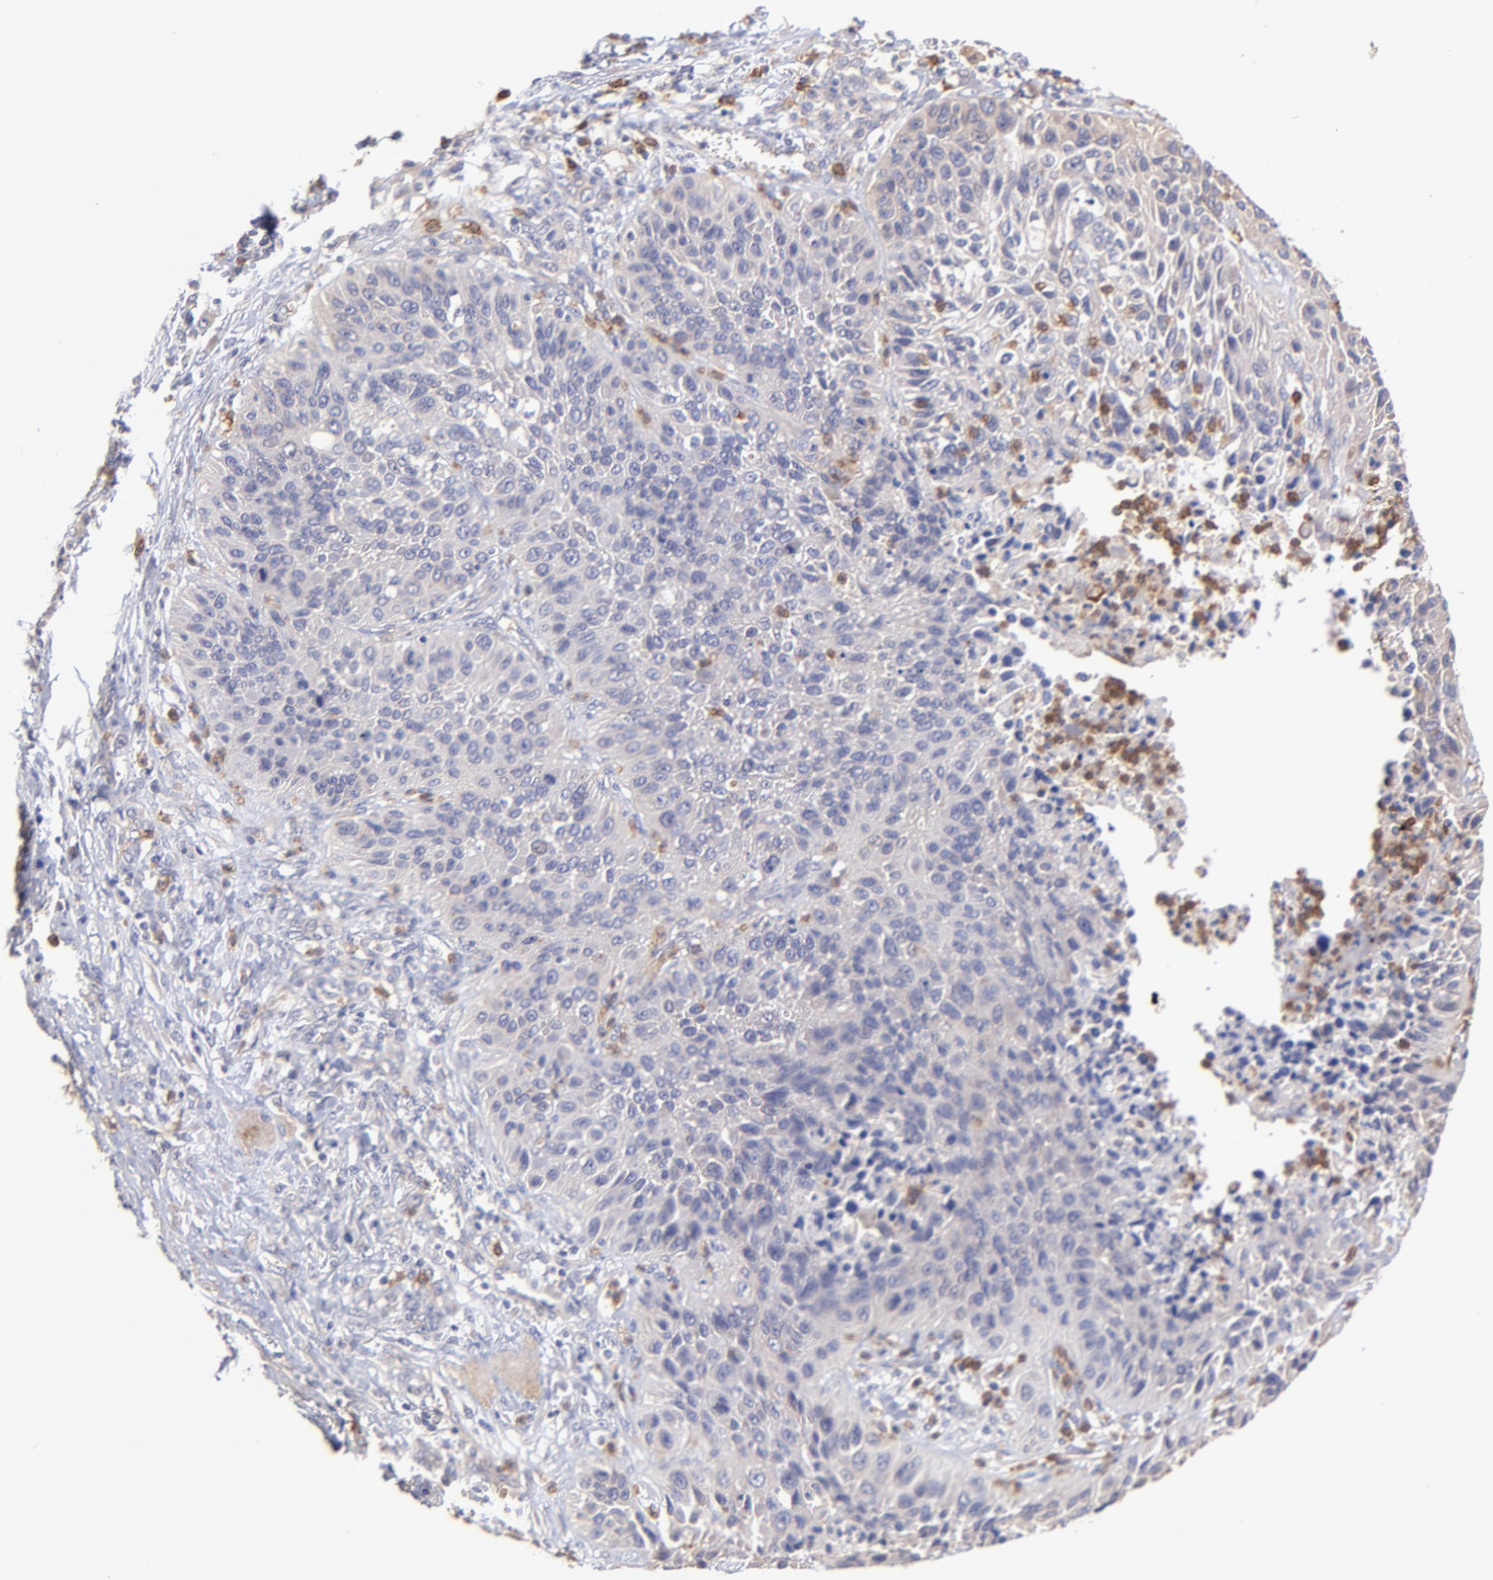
{"staining": {"intensity": "moderate", "quantity": "<25%", "location": "cytoplasmic/membranous"}, "tissue": "lung cancer", "cell_type": "Tumor cells", "image_type": "cancer", "snomed": [{"axis": "morphology", "description": "Squamous cell carcinoma, NOS"}, {"axis": "topography", "description": "Lung"}], "caption": "Tumor cells reveal low levels of moderate cytoplasmic/membranous positivity in about <25% of cells in lung squamous cell carcinoma. The protein of interest is shown in brown color, while the nuclei are stained blue.", "gene": "ASB7", "patient": {"sex": "female", "age": 76}}